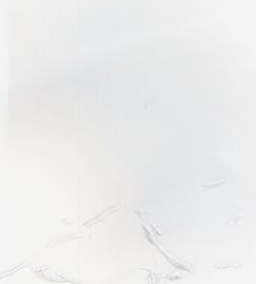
{"staining": {"intensity": "negative", "quantity": "none", "location": "none"}, "tissue": "adipose tissue", "cell_type": "Adipocytes", "image_type": "normal", "snomed": [{"axis": "morphology", "description": "Normal tissue, NOS"}, {"axis": "morphology", "description": "Duct carcinoma"}, {"axis": "topography", "description": "Breast"}, {"axis": "topography", "description": "Adipose tissue"}], "caption": "Normal adipose tissue was stained to show a protein in brown. There is no significant positivity in adipocytes.", "gene": "FAM117B", "patient": {"sex": "female", "age": 37}}